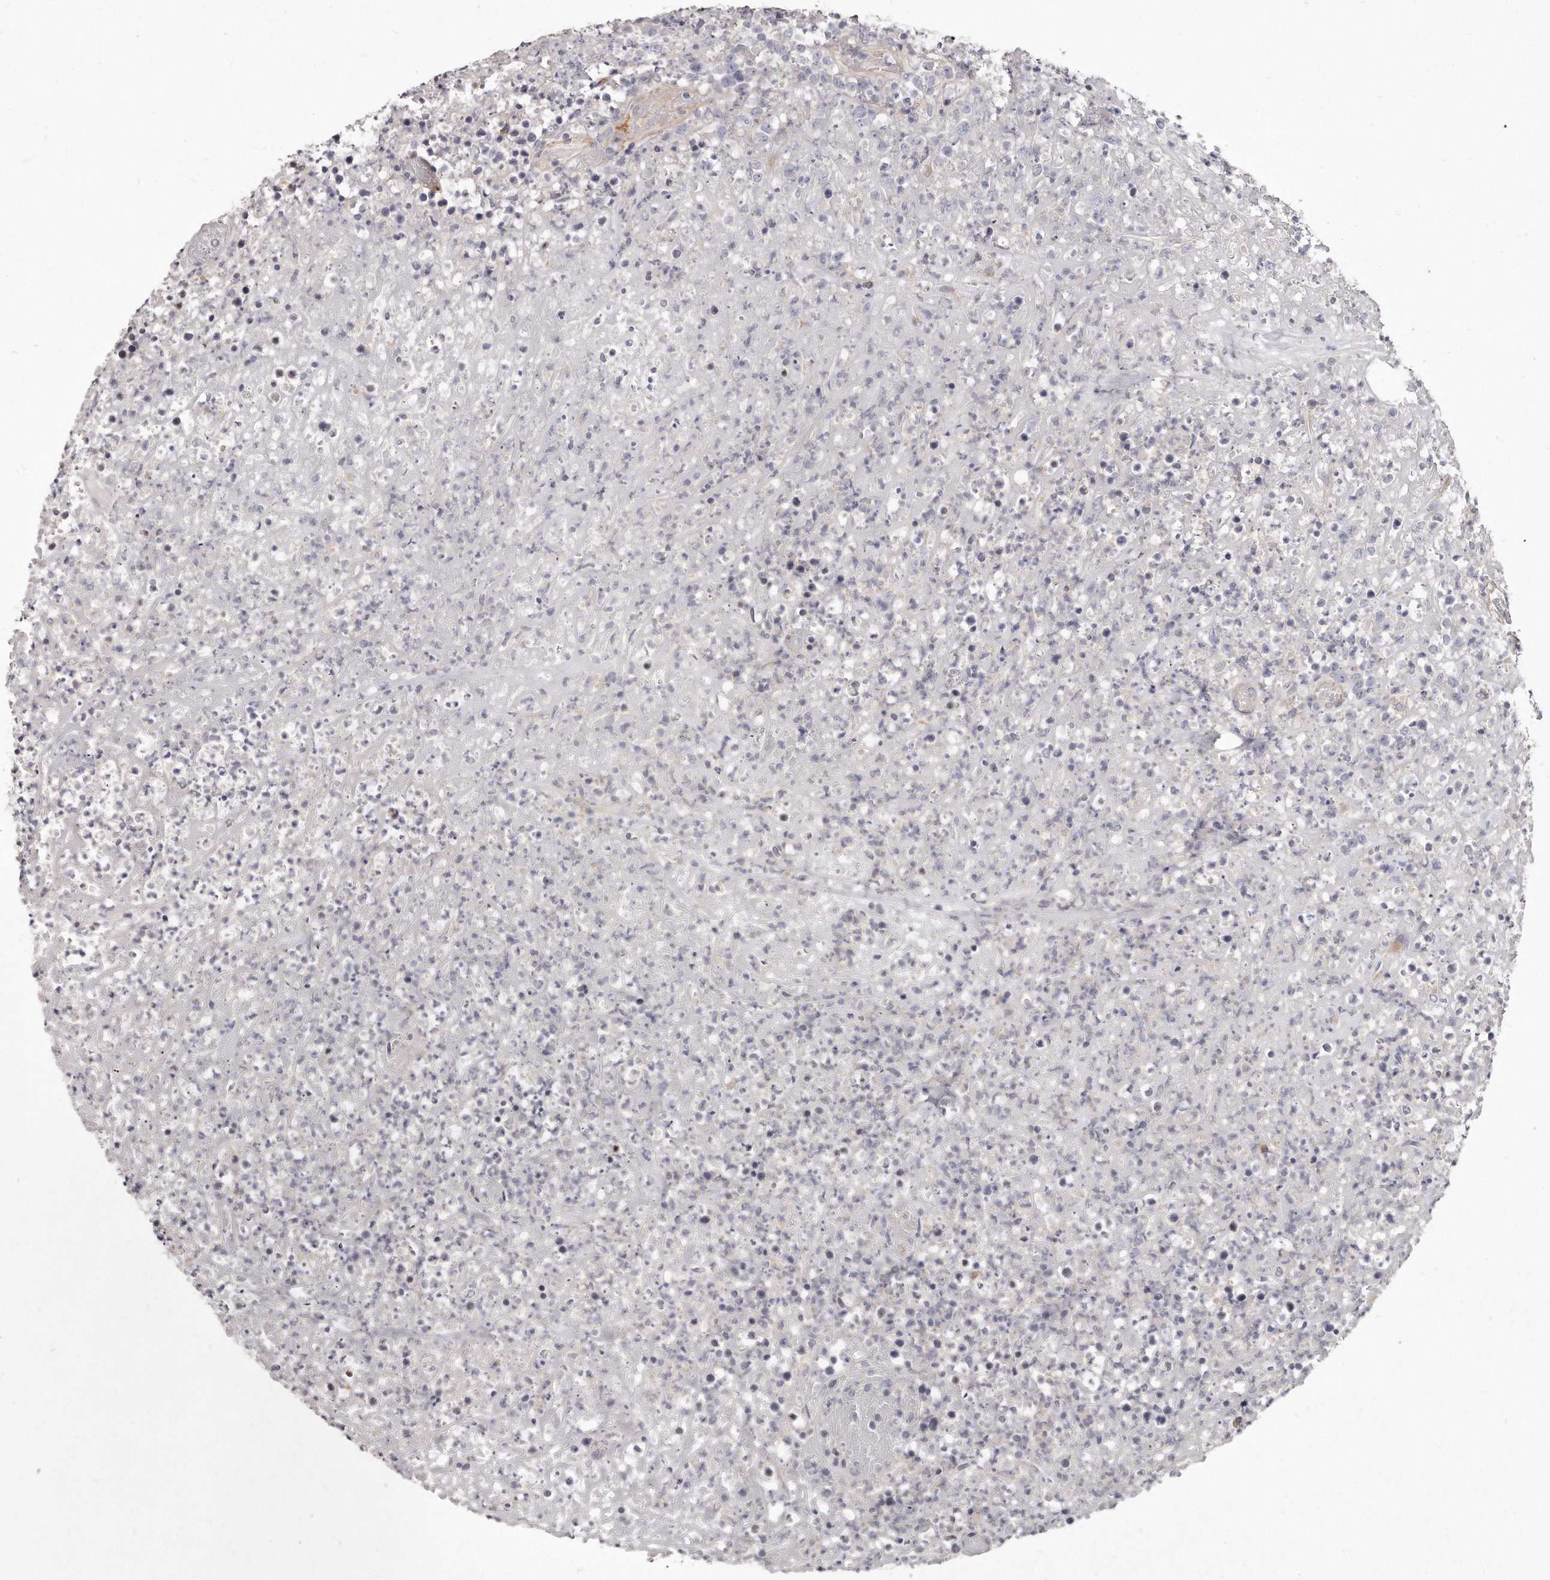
{"staining": {"intensity": "negative", "quantity": "none", "location": "none"}, "tissue": "lymphoma", "cell_type": "Tumor cells", "image_type": "cancer", "snomed": [{"axis": "morphology", "description": "Malignant lymphoma, non-Hodgkin's type, High grade"}, {"axis": "topography", "description": "Colon"}], "caption": "DAB (3,3'-diaminobenzidine) immunohistochemical staining of lymphoma reveals no significant staining in tumor cells.", "gene": "TTLL4", "patient": {"sex": "female", "age": 53}}